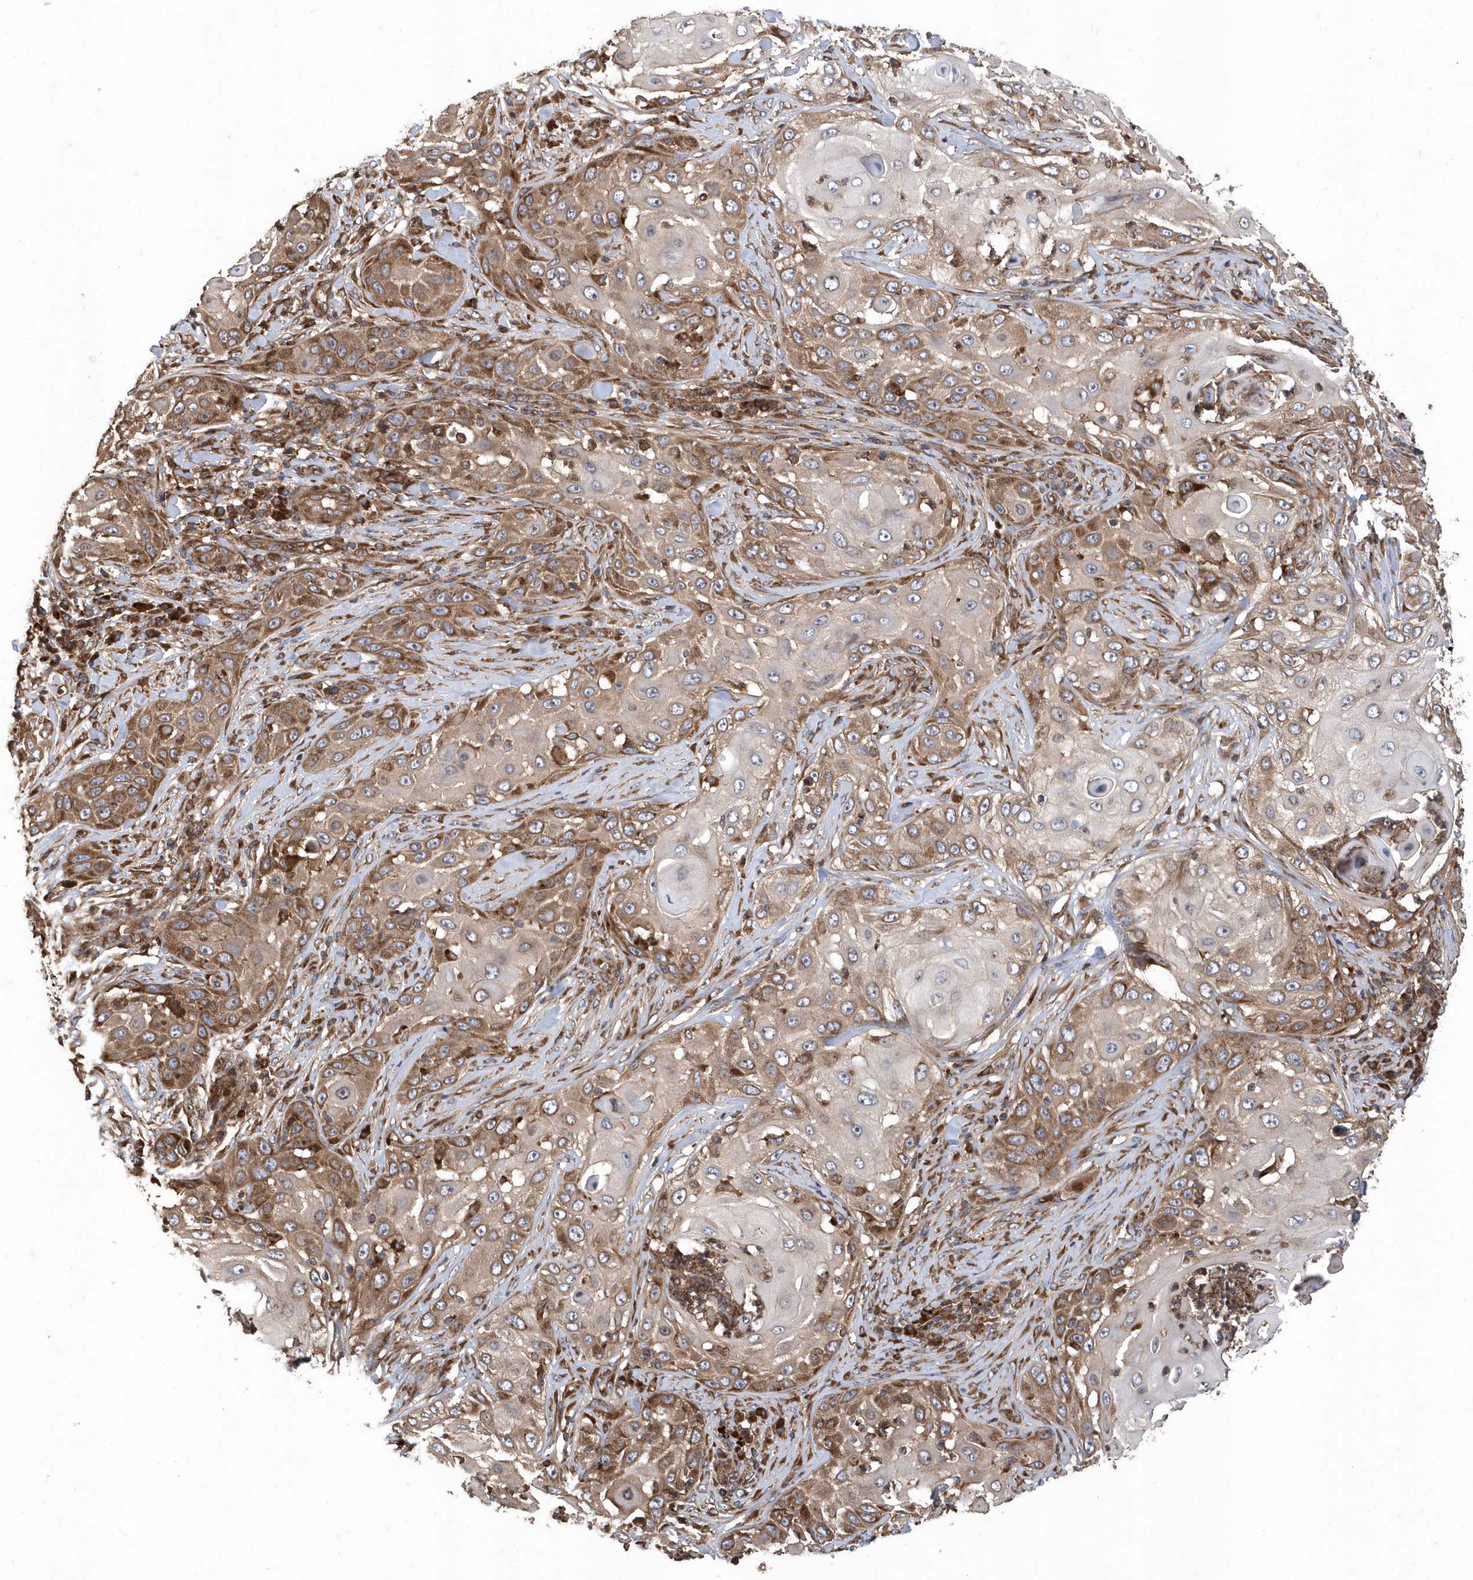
{"staining": {"intensity": "moderate", "quantity": ">75%", "location": "cytoplasmic/membranous"}, "tissue": "skin cancer", "cell_type": "Tumor cells", "image_type": "cancer", "snomed": [{"axis": "morphology", "description": "Squamous cell carcinoma, NOS"}, {"axis": "topography", "description": "Skin"}], "caption": "Moderate cytoplasmic/membranous staining for a protein is appreciated in about >75% of tumor cells of skin squamous cell carcinoma using immunohistochemistry (IHC).", "gene": "WASHC5", "patient": {"sex": "female", "age": 44}}